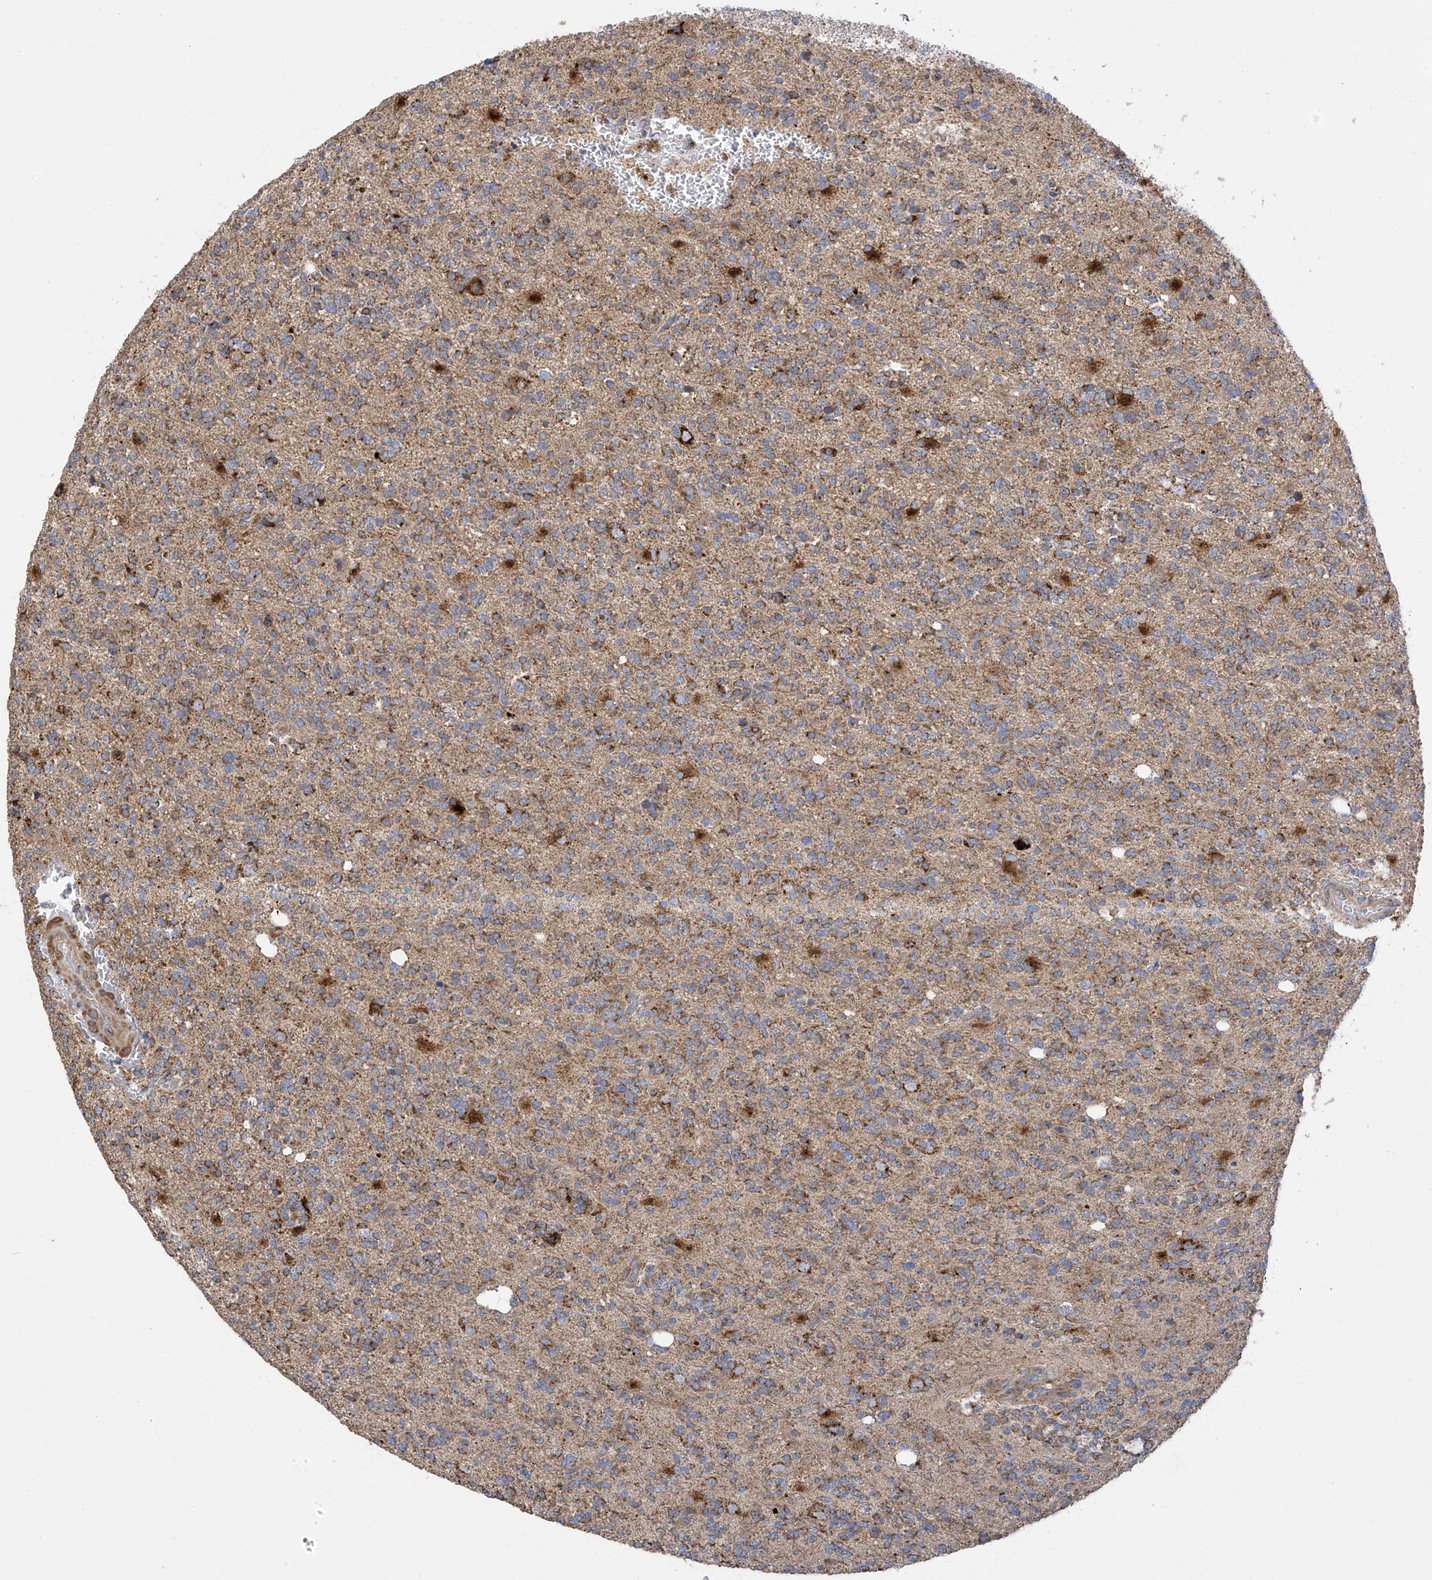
{"staining": {"intensity": "moderate", "quantity": "<25%", "location": "cytoplasmic/membranous"}, "tissue": "glioma", "cell_type": "Tumor cells", "image_type": "cancer", "snomed": [{"axis": "morphology", "description": "Glioma, malignant, High grade"}, {"axis": "topography", "description": "Brain"}], "caption": "High-magnification brightfield microscopy of malignant glioma (high-grade) stained with DAB (3,3'-diaminobenzidine) (brown) and counterstained with hematoxylin (blue). tumor cells exhibit moderate cytoplasmic/membranous staining is seen in approximately<25% of cells.", "gene": "ITM2B", "patient": {"sex": "female", "age": 62}}